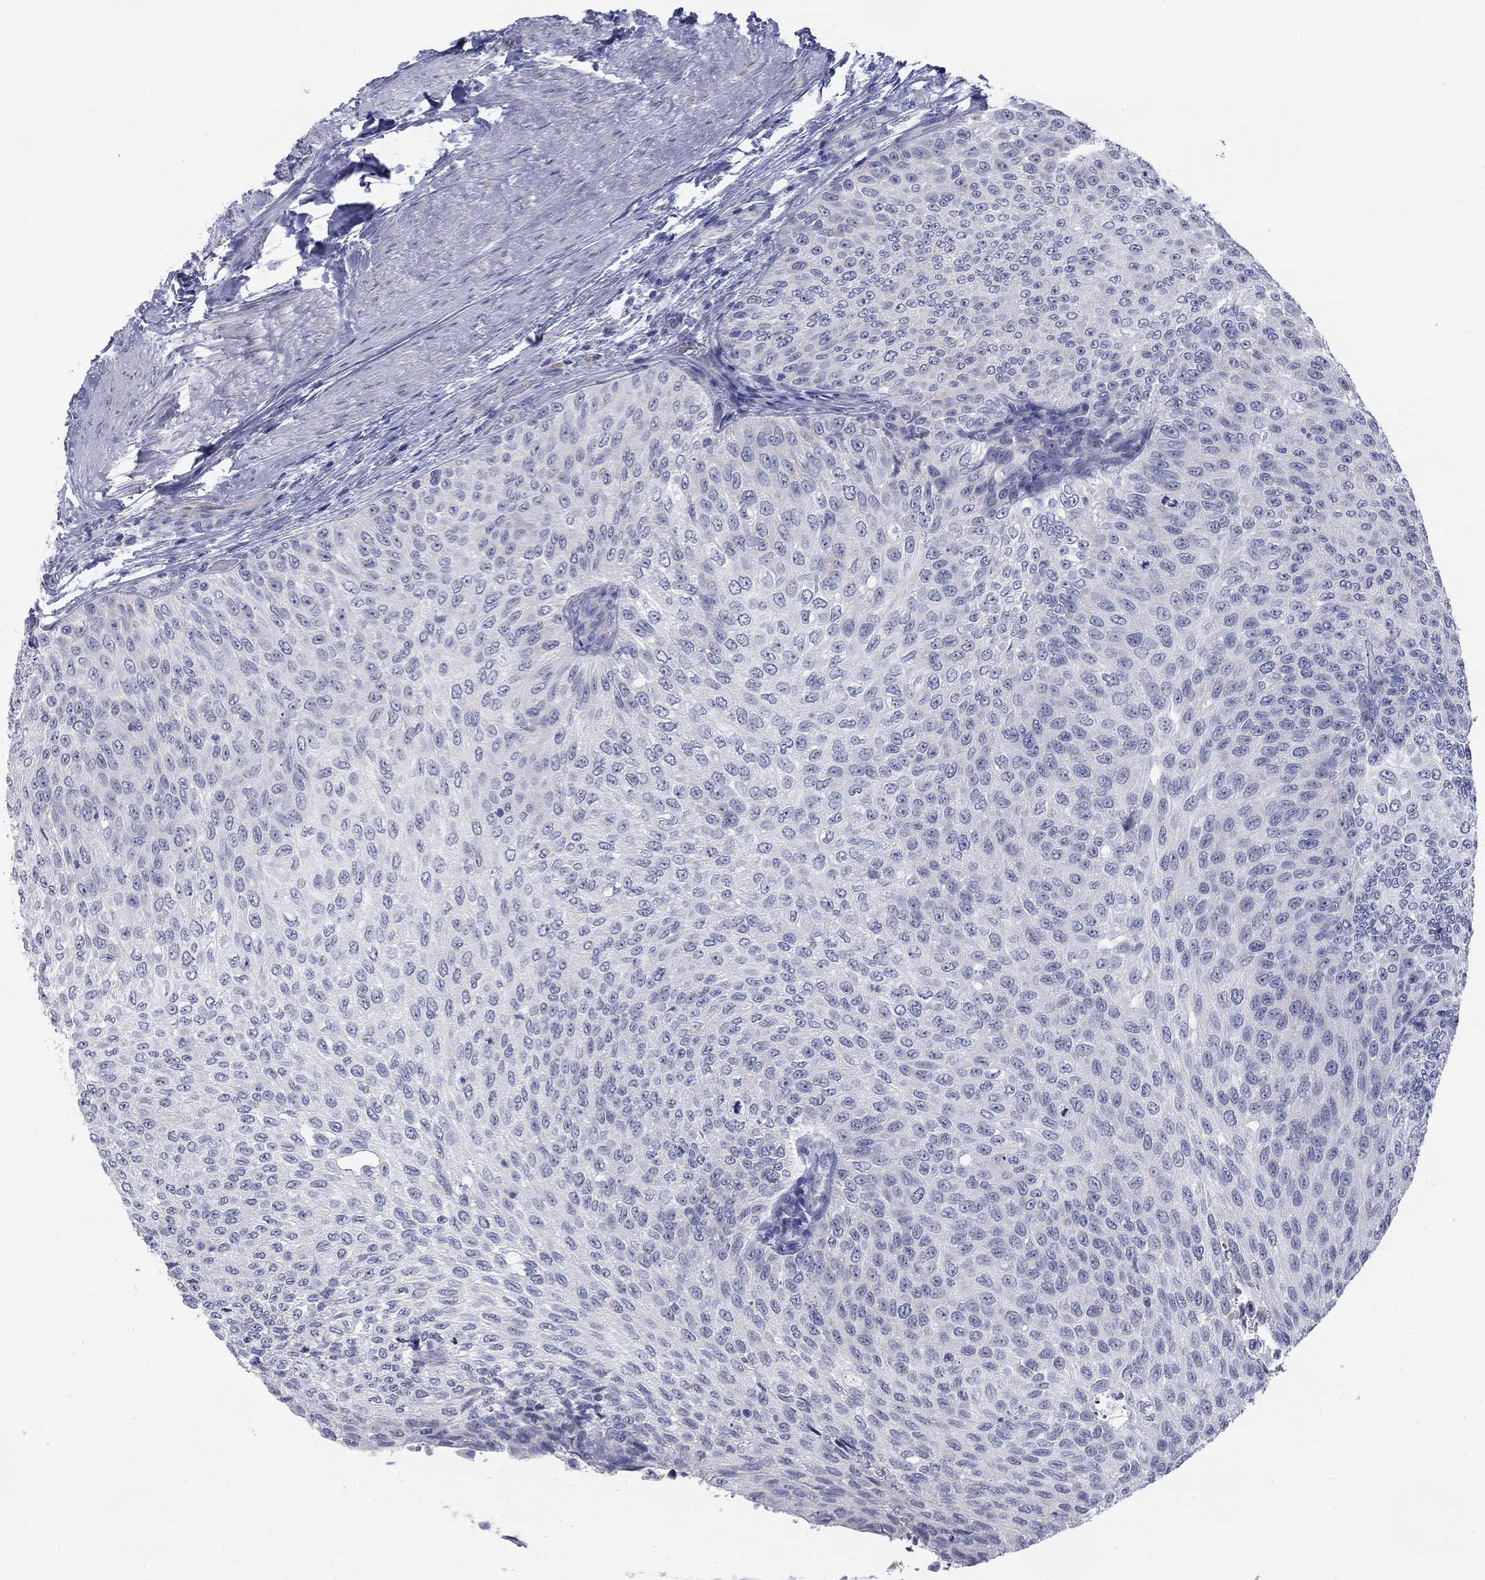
{"staining": {"intensity": "negative", "quantity": "none", "location": "none"}, "tissue": "urothelial cancer", "cell_type": "Tumor cells", "image_type": "cancer", "snomed": [{"axis": "morphology", "description": "Urothelial carcinoma, Low grade"}, {"axis": "topography", "description": "Ureter, NOS"}, {"axis": "topography", "description": "Urinary bladder"}], "caption": "Immunohistochemistry micrograph of human low-grade urothelial carcinoma stained for a protein (brown), which exhibits no expression in tumor cells.", "gene": "PRPH", "patient": {"sex": "male", "age": 78}}